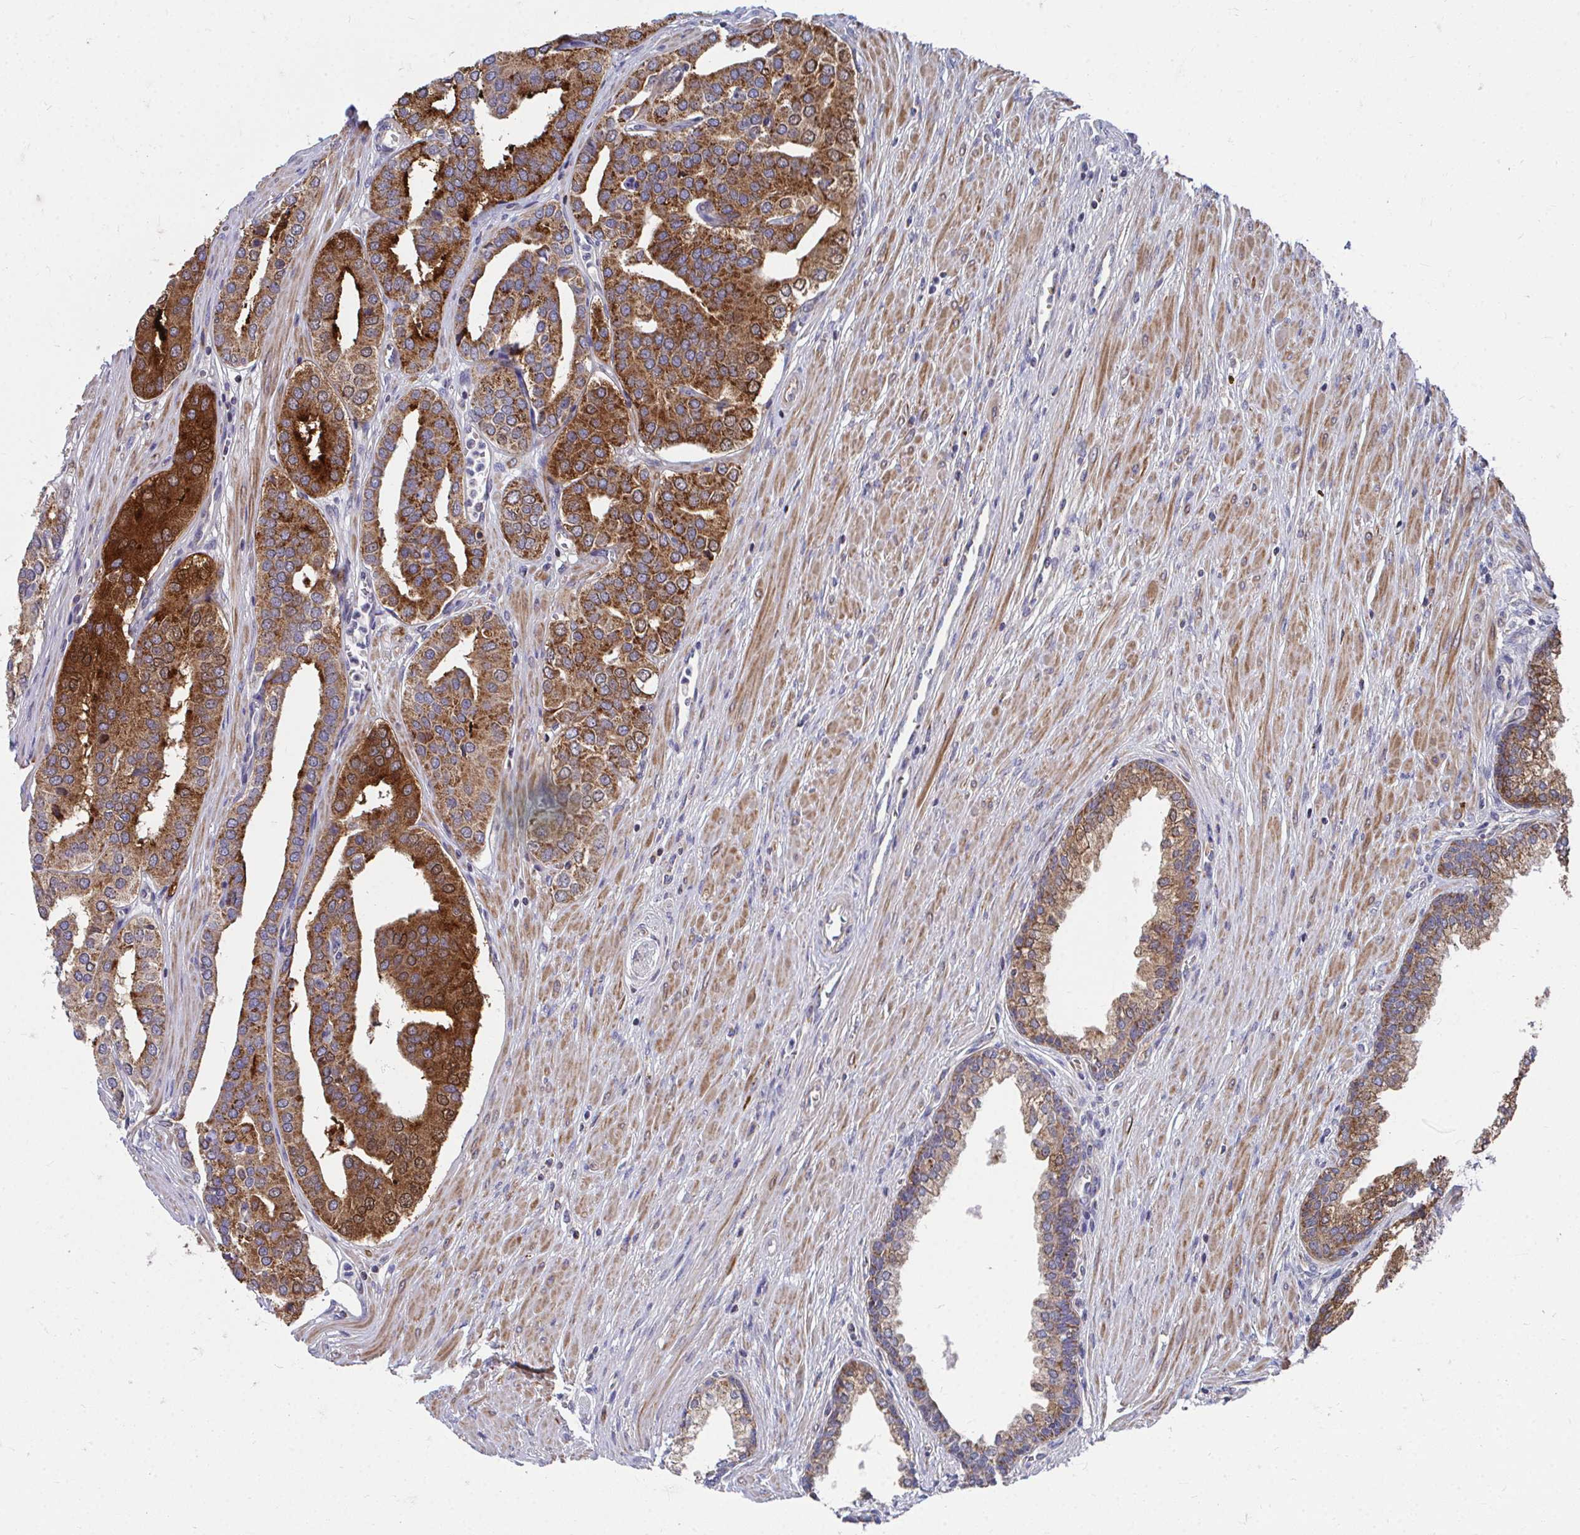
{"staining": {"intensity": "strong", "quantity": ">75%", "location": "cytoplasmic/membranous,nuclear"}, "tissue": "prostate cancer", "cell_type": "Tumor cells", "image_type": "cancer", "snomed": [{"axis": "morphology", "description": "Adenocarcinoma, High grade"}, {"axis": "topography", "description": "Prostate"}], "caption": "Prostate cancer stained for a protein displays strong cytoplasmic/membranous and nuclear positivity in tumor cells.", "gene": "PEX3", "patient": {"sex": "male", "age": 58}}